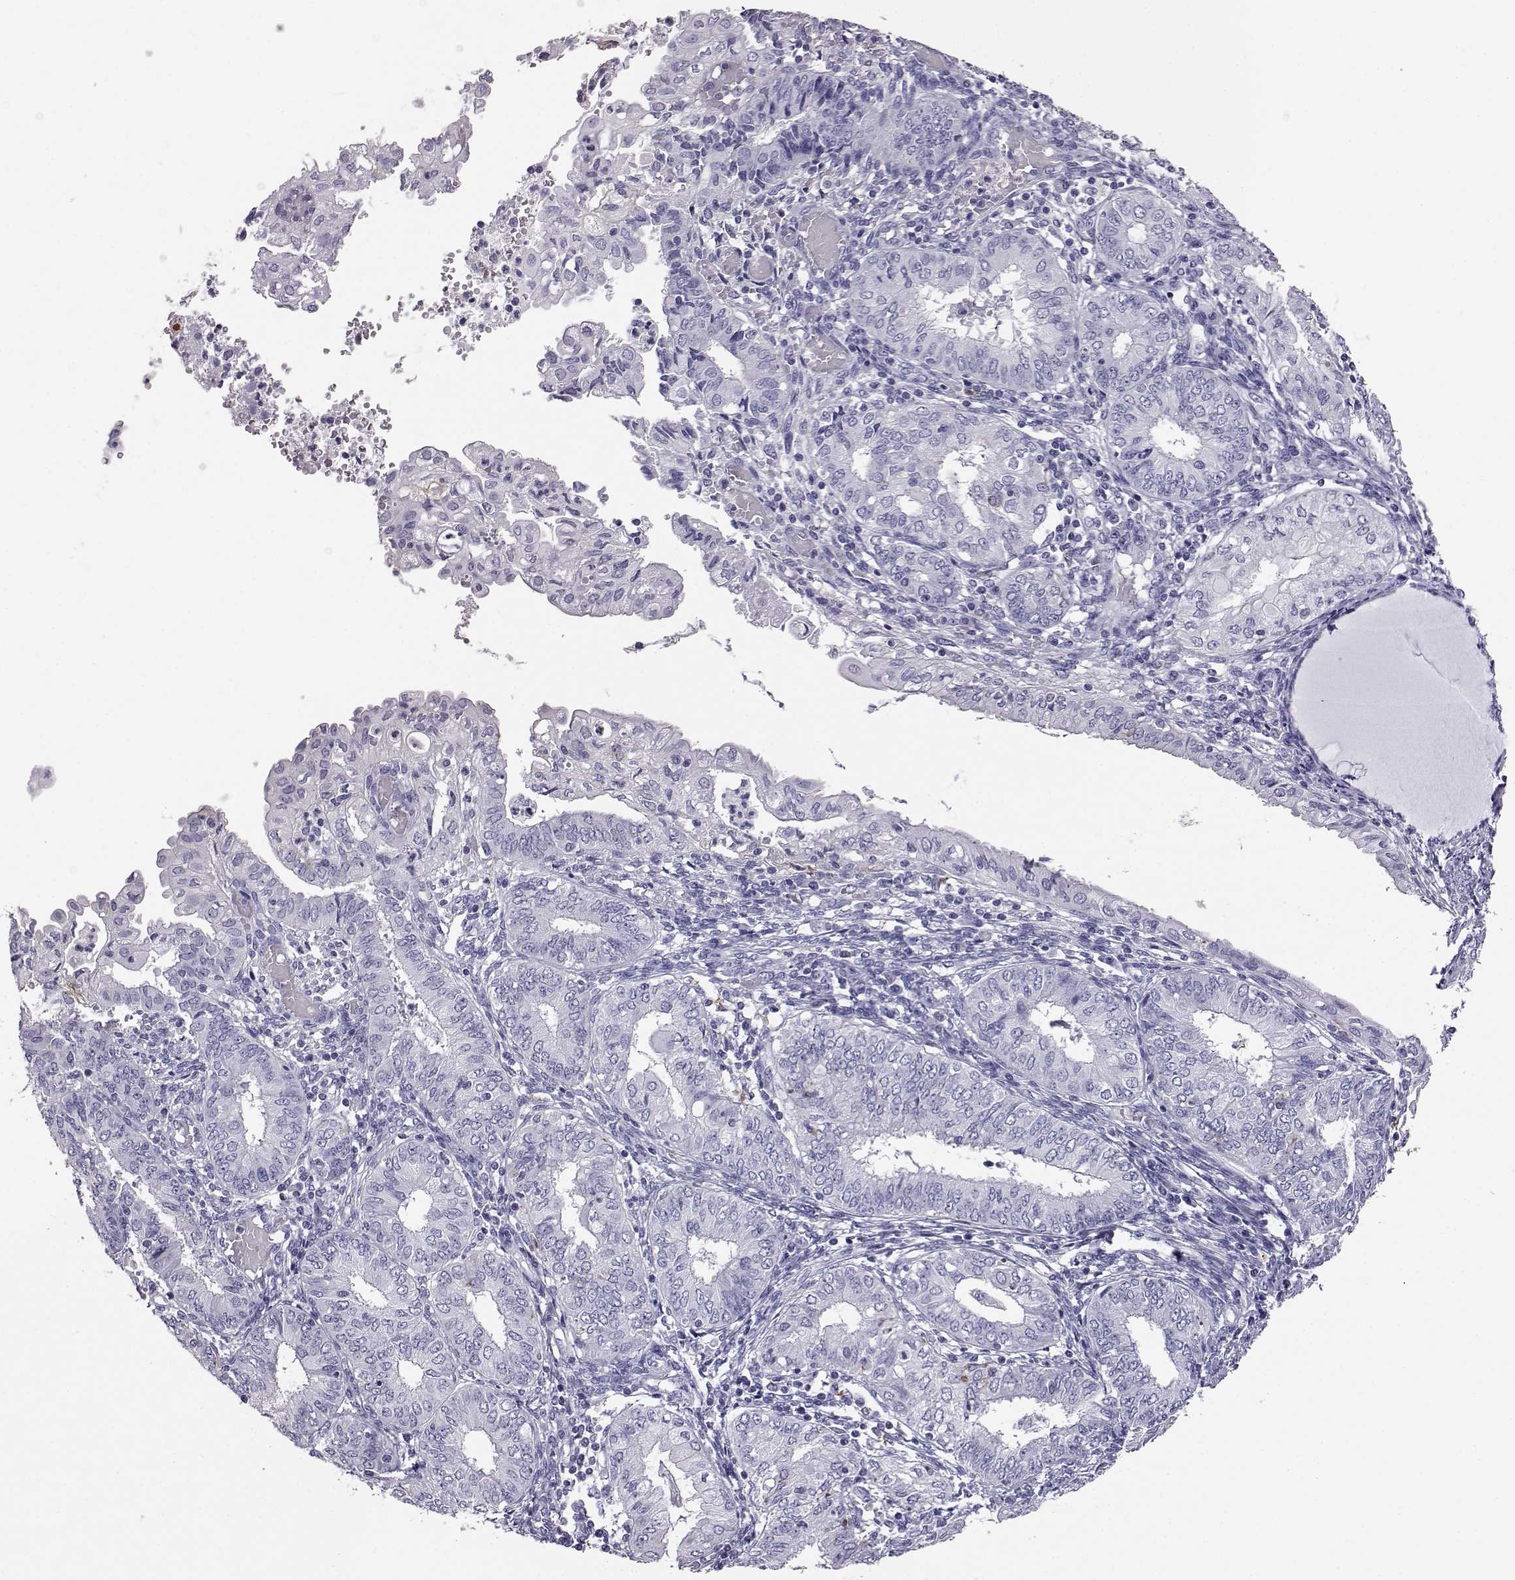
{"staining": {"intensity": "negative", "quantity": "none", "location": "none"}, "tissue": "endometrial cancer", "cell_type": "Tumor cells", "image_type": "cancer", "snomed": [{"axis": "morphology", "description": "Adenocarcinoma, NOS"}, {"axis": "topography", "description": "Endometrium"}], "caption": "DAB (3,3'-diaminobenzidine) immunohistochemical staining of endometrial cancer (adenocarcinoma) displays no significant positivity in tumor cells.", "gene": "AKR1B1", "patient": {"sex": "female", "age": 68}}